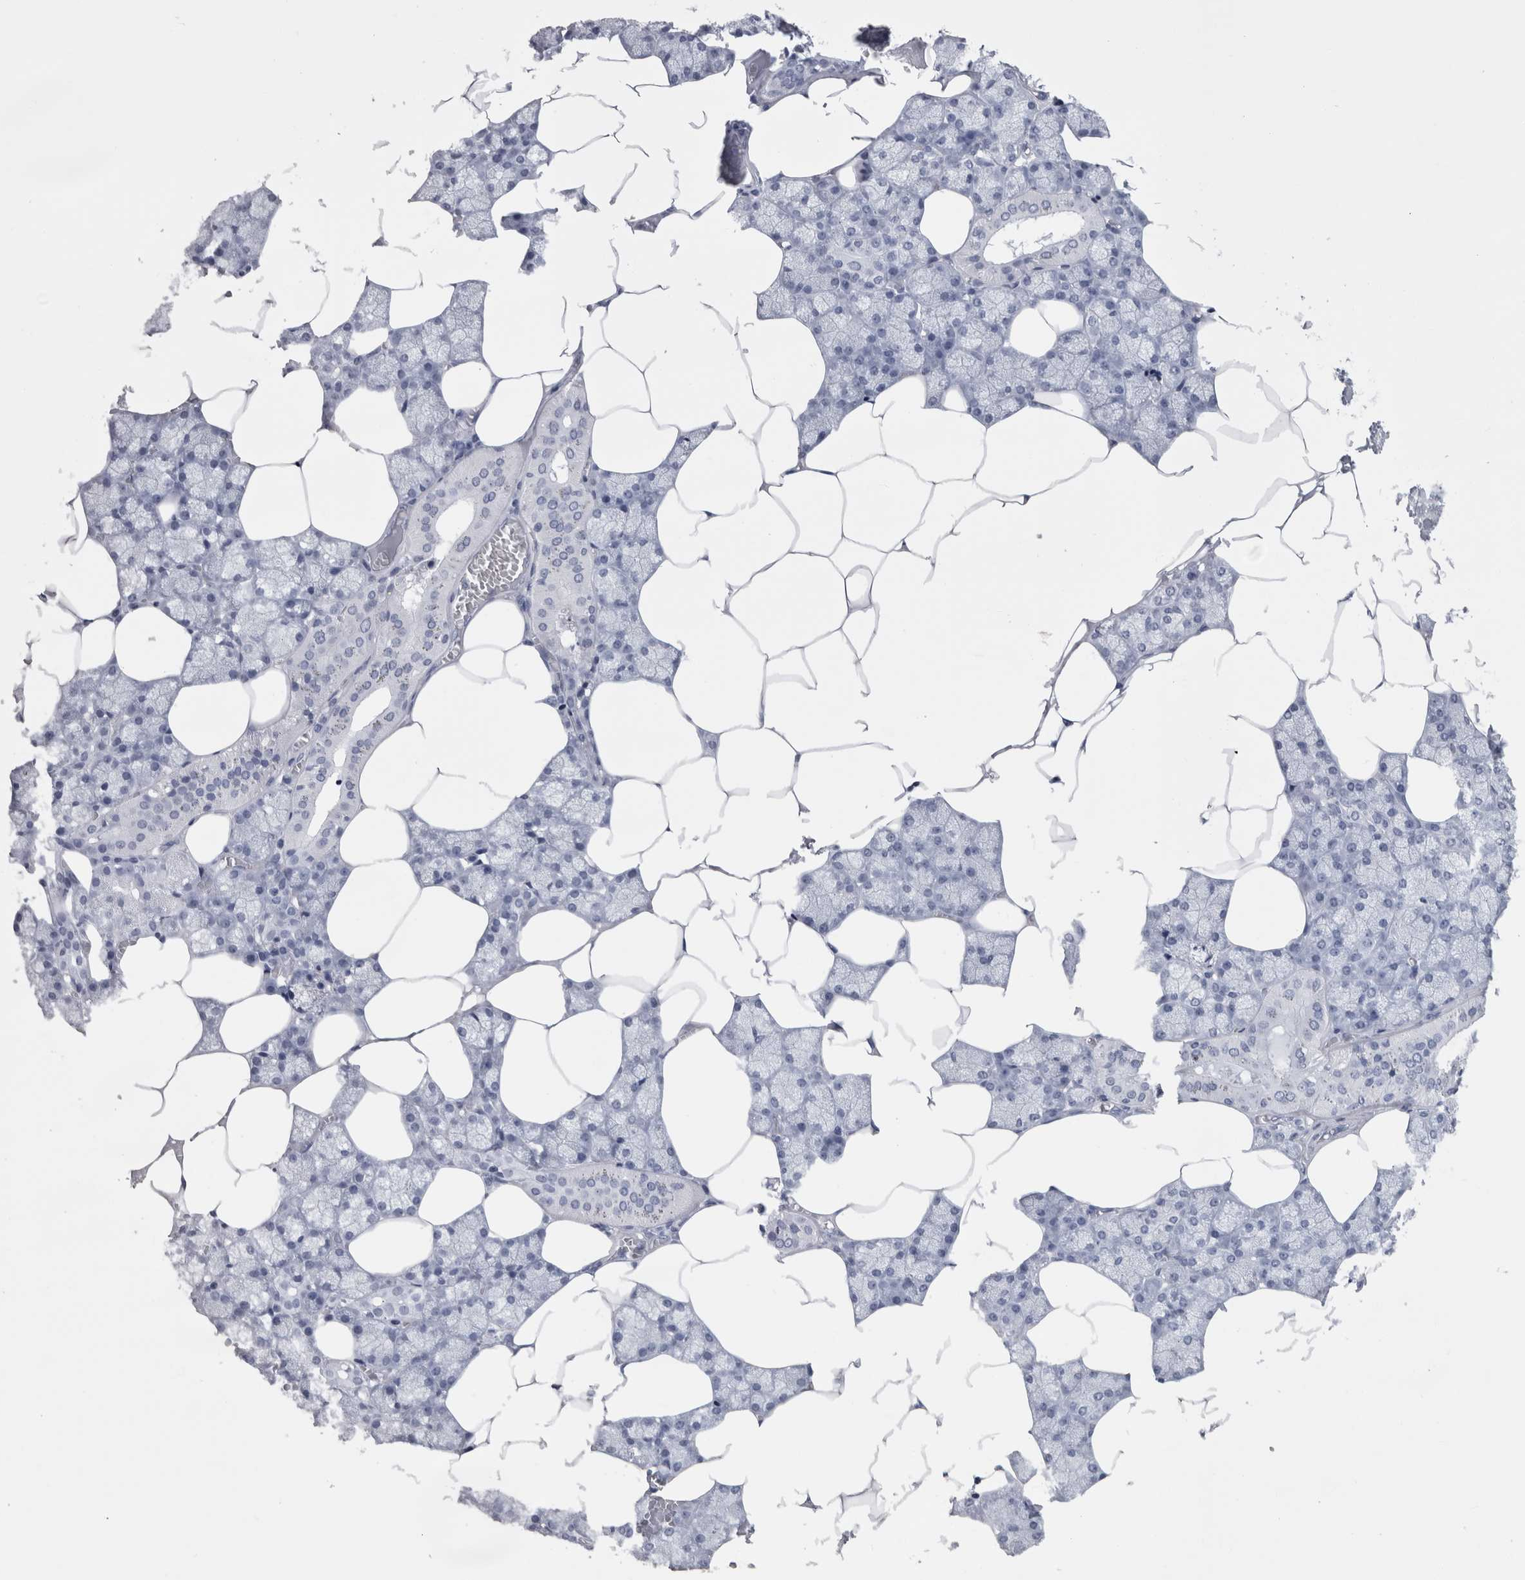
{"staining": {"intensity": "negative", "quantity": "none", "location": "none"}, "tissue": "salivary gland", "cell_type": "Glandular cells", "image_type": "normal", "snomed": [{"axis": "morphology", "description": "Normal tissue, NOS"}, {"axis": "topography", "description": "Salivary gland"}], "caption": "Immunohistochemical staining of normal human salivary gland reveals no significant positivity in glandular cells.", "gene": "PAX5", "patient": {"sex": "male", "age": 62}}